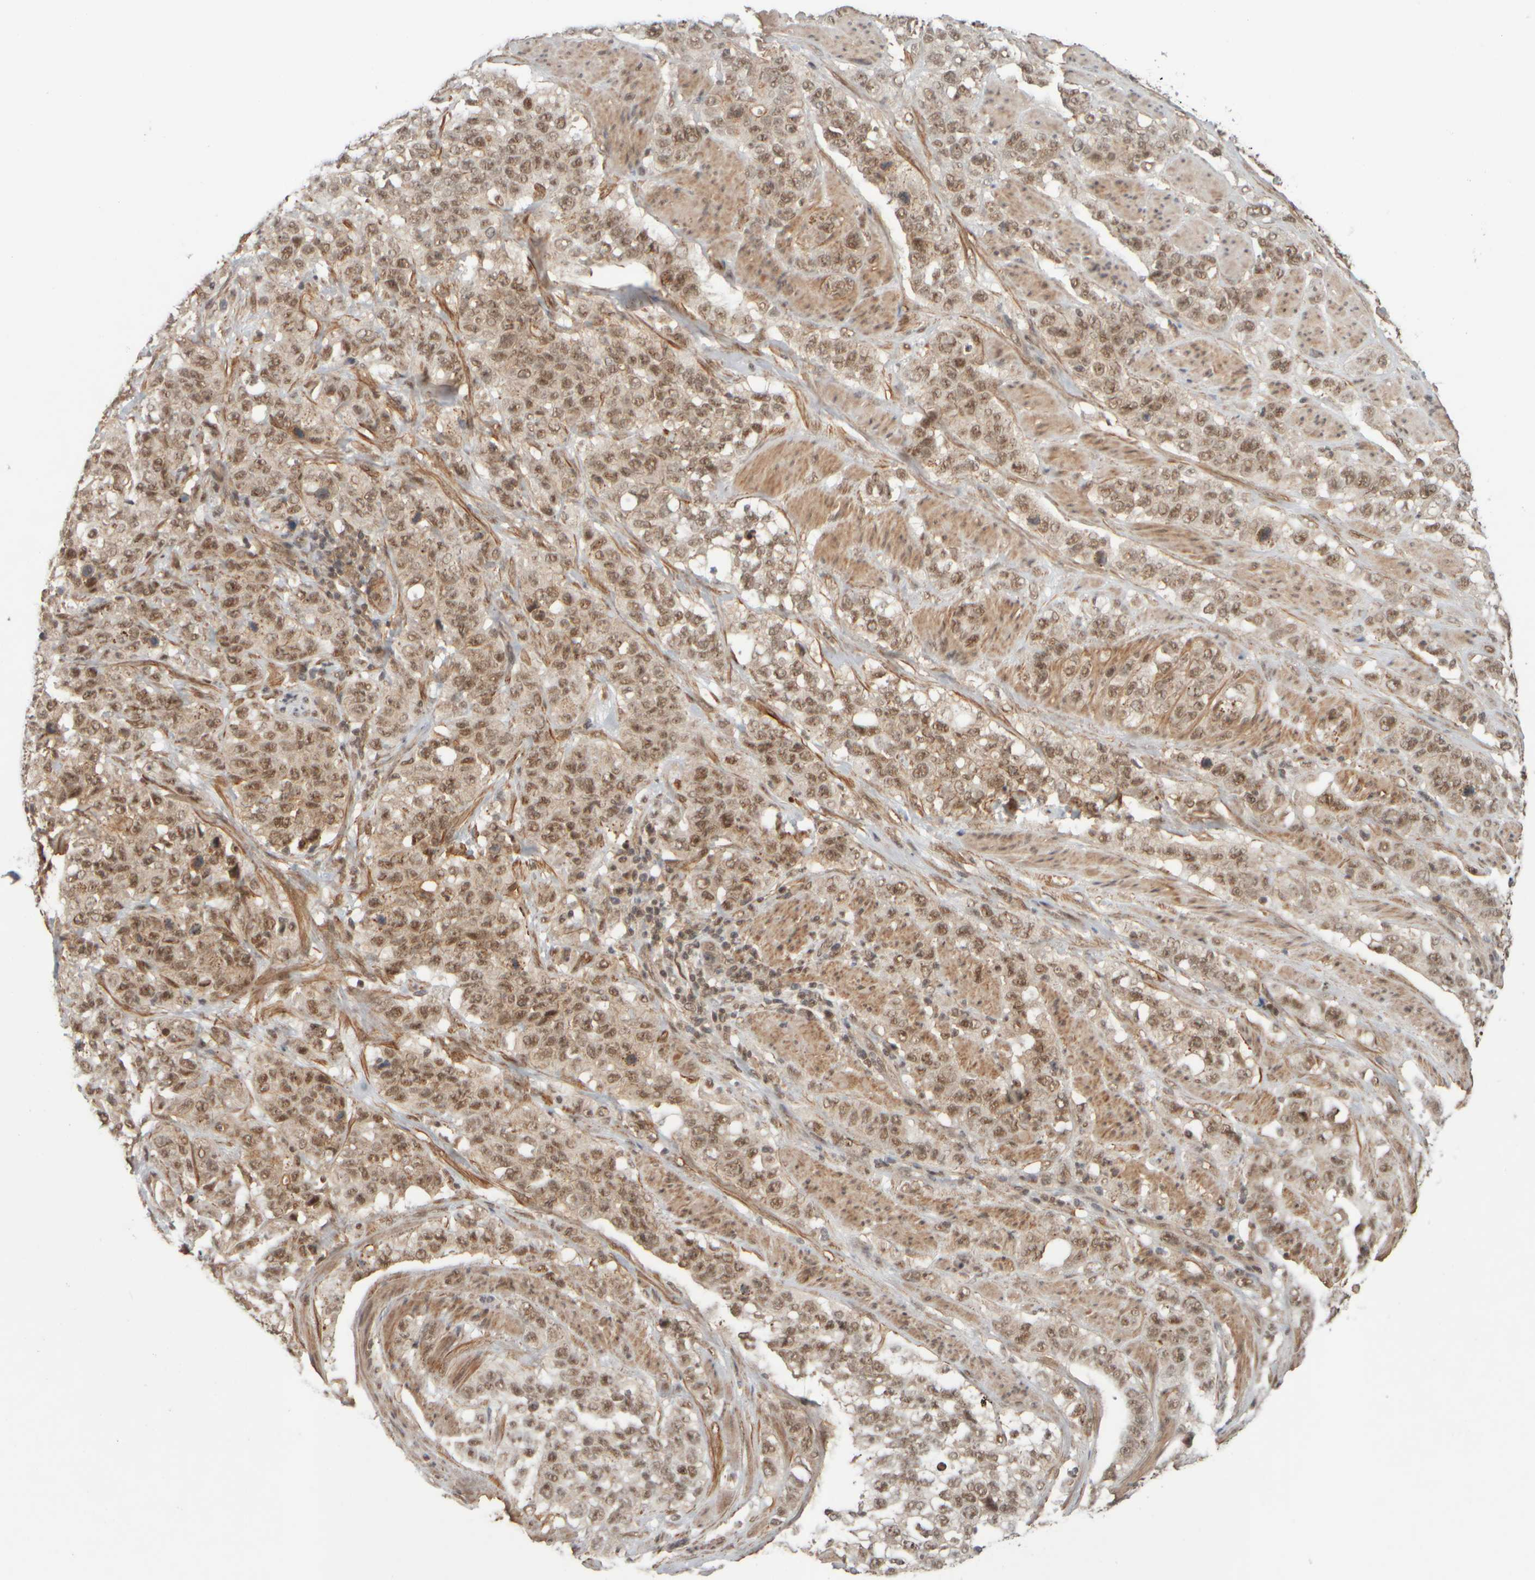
{"staining": {"intensity": "moderate", "quantity": ">75%", "location": "nuclear"}, "tissue": "stomach cancer", "cell_type": "Tumor cells", "image_type": "cancer", "snomed": [{"axis": "morphology", "description": "Adenocarcinoma, NOS"}, {"axis": "topography", "description": "Stomach"}], "caption": "Moderate nuclear protein positivity is appreciated in approximately >75% of tumor cells in stomach adenocarcinoma.", "gene": "SYNRG", "patient": {"sex": "male", "age": 48}}